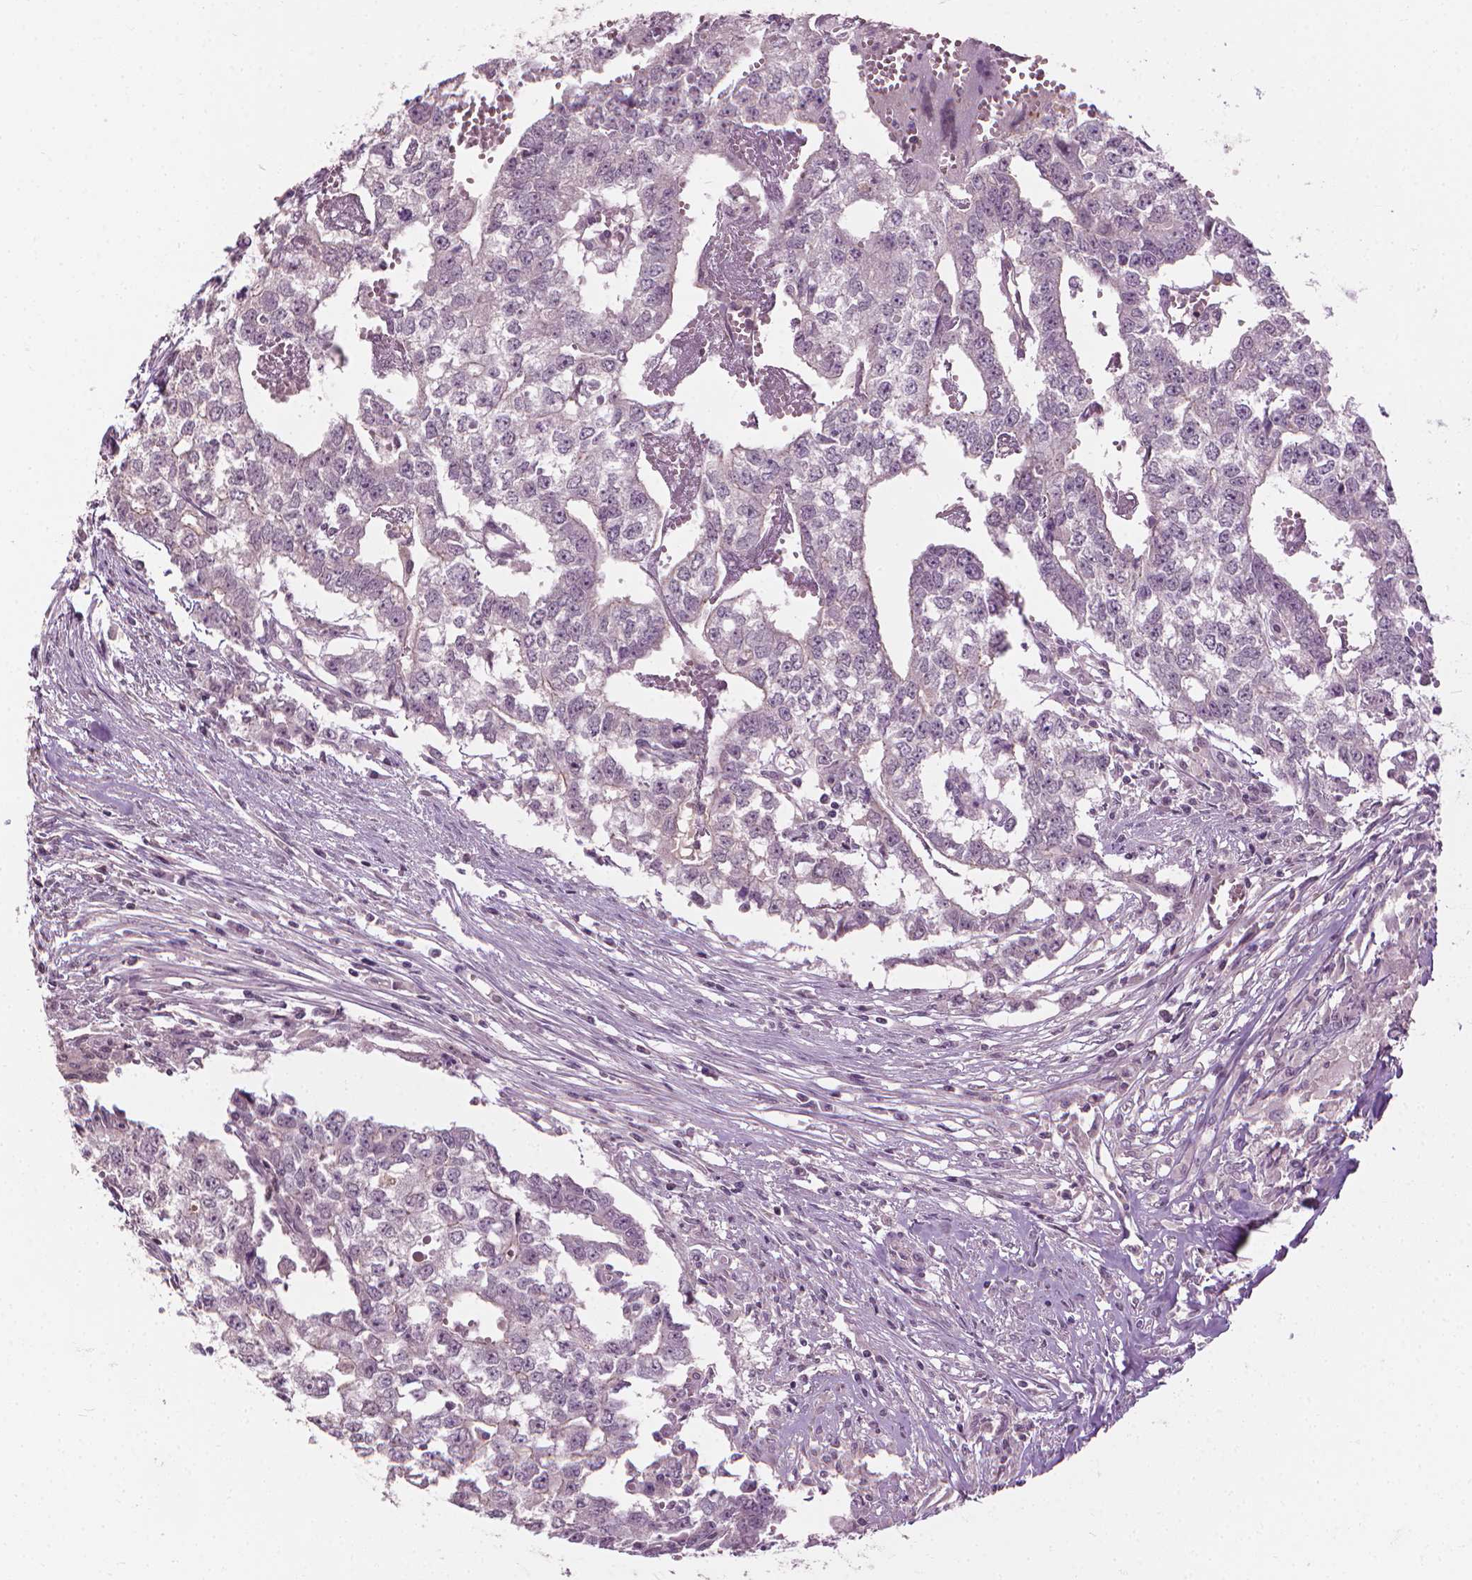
{"staining": {"intensity": "negative", "quantity": "none", "location": "none"}, "tissue": "testis cancer", "cell_type": "Tumor cells", "image_type": "cancer", "snomed": [{"axis": "morphology", "description": "Carcinoma, Embryonal, NOS"}, {"axis": "morphology", "description": "Teratoma, malignant, NOS"}, {"axis": "topography", "description": "Testis"}], "caption": "A histopathology image of testis cancer stained for a protein reveals no brown staining in tumor cells.", "gene": "SAXO2", "patient": {"sex": "male", "age": 24}}